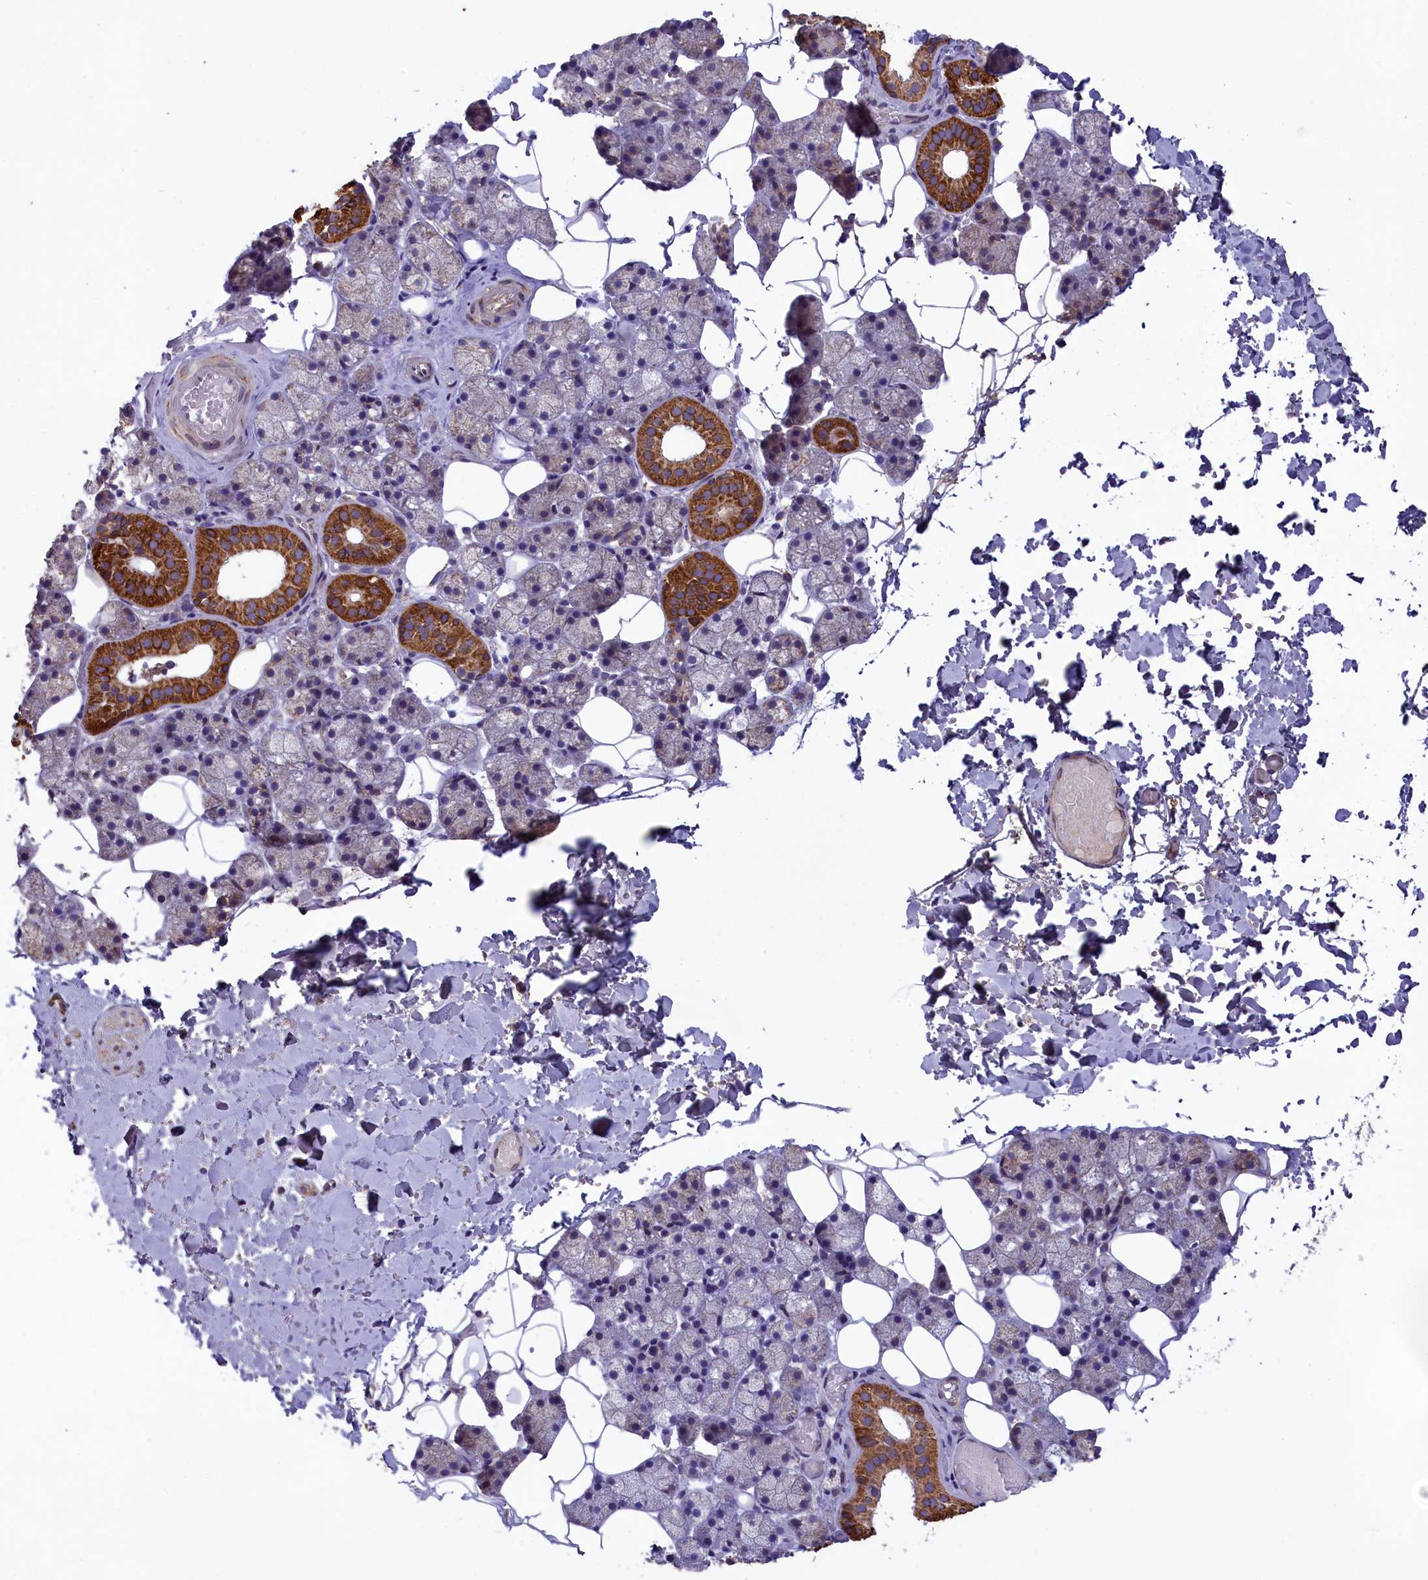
{"staining": {"intensity": "strong", "quantity": "25%-75%", "location": "cytoplasmic/membranous"}, "tissue": "salivary gland", "cell_type": "Glandular cells", "image_type": "normal", "snomed": [{"axis": "morphology", "description": "Normal tissue, NOS"}, {"axis": "topography", "description": "Salivary gland"}], "caption": "Immunohistochemical staining of normal salivary gland shows 25%-75% levels of strong cytoplasmic/membranous protein positivity in about 25%-75% of glandular cells.", "gene": "ACAD8", "patient": {"sex": "female", "age": 33}}